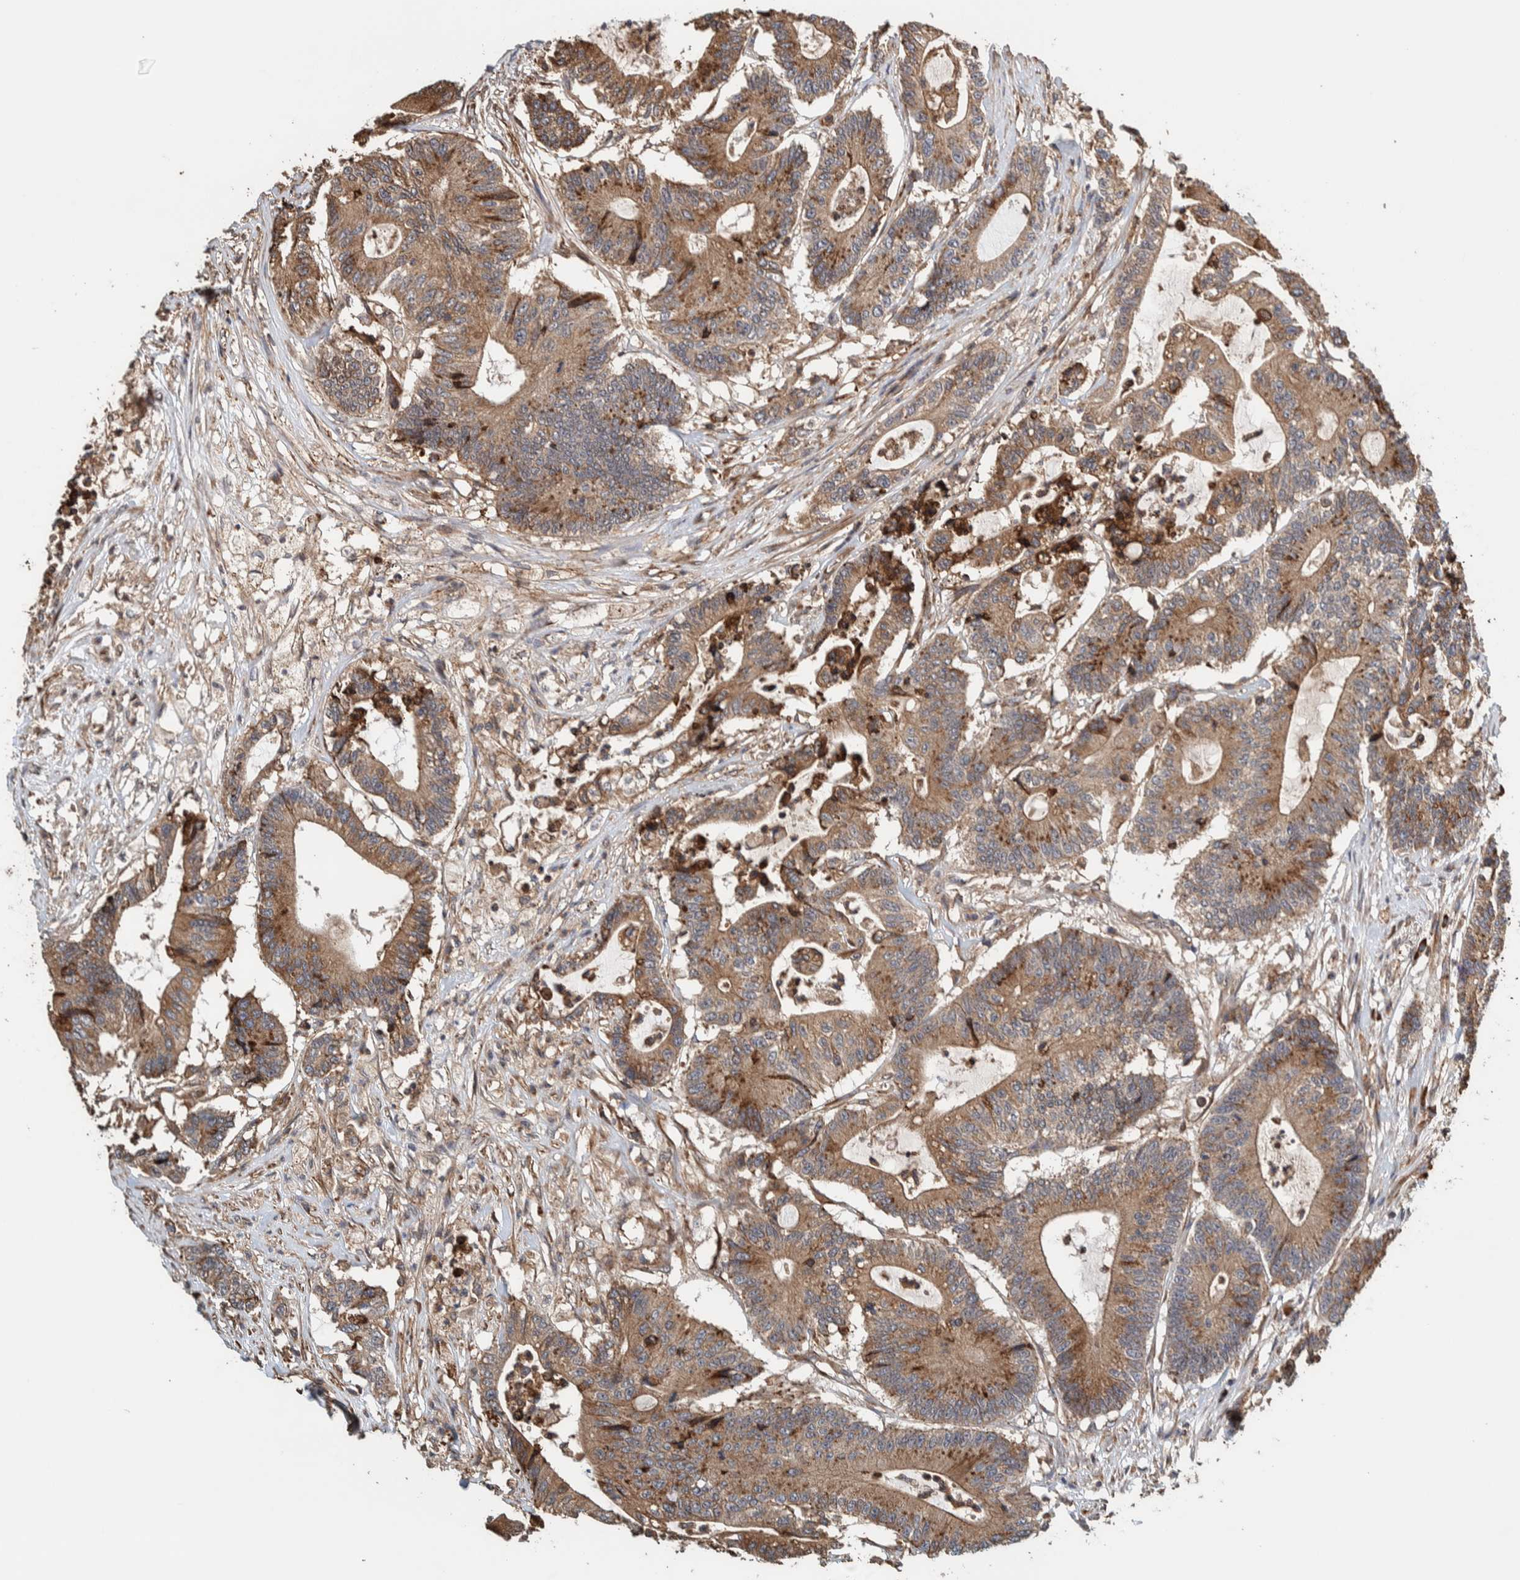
{"staining": {"intensity": "moderate", "quantity": ">75%", "location": "cytoplasmic/membranous"}, "tissue": "colorectal cancer", "cell_type": "Tumor cells", "image_type": "cancer", "snomed": [{"axis": "morphology", "description": "Adenocarcinoma, NOS"}, {"axis": "topography", "description": "Colon"}], "caption": "The immunohistochemical stain highlights moderate cytoplasmic/membranous staining in tumor cells of colorectal adenocarcinoma tissue.", "gene": "PLA2G3", "patient": {"sex": "female", "age": 84}}